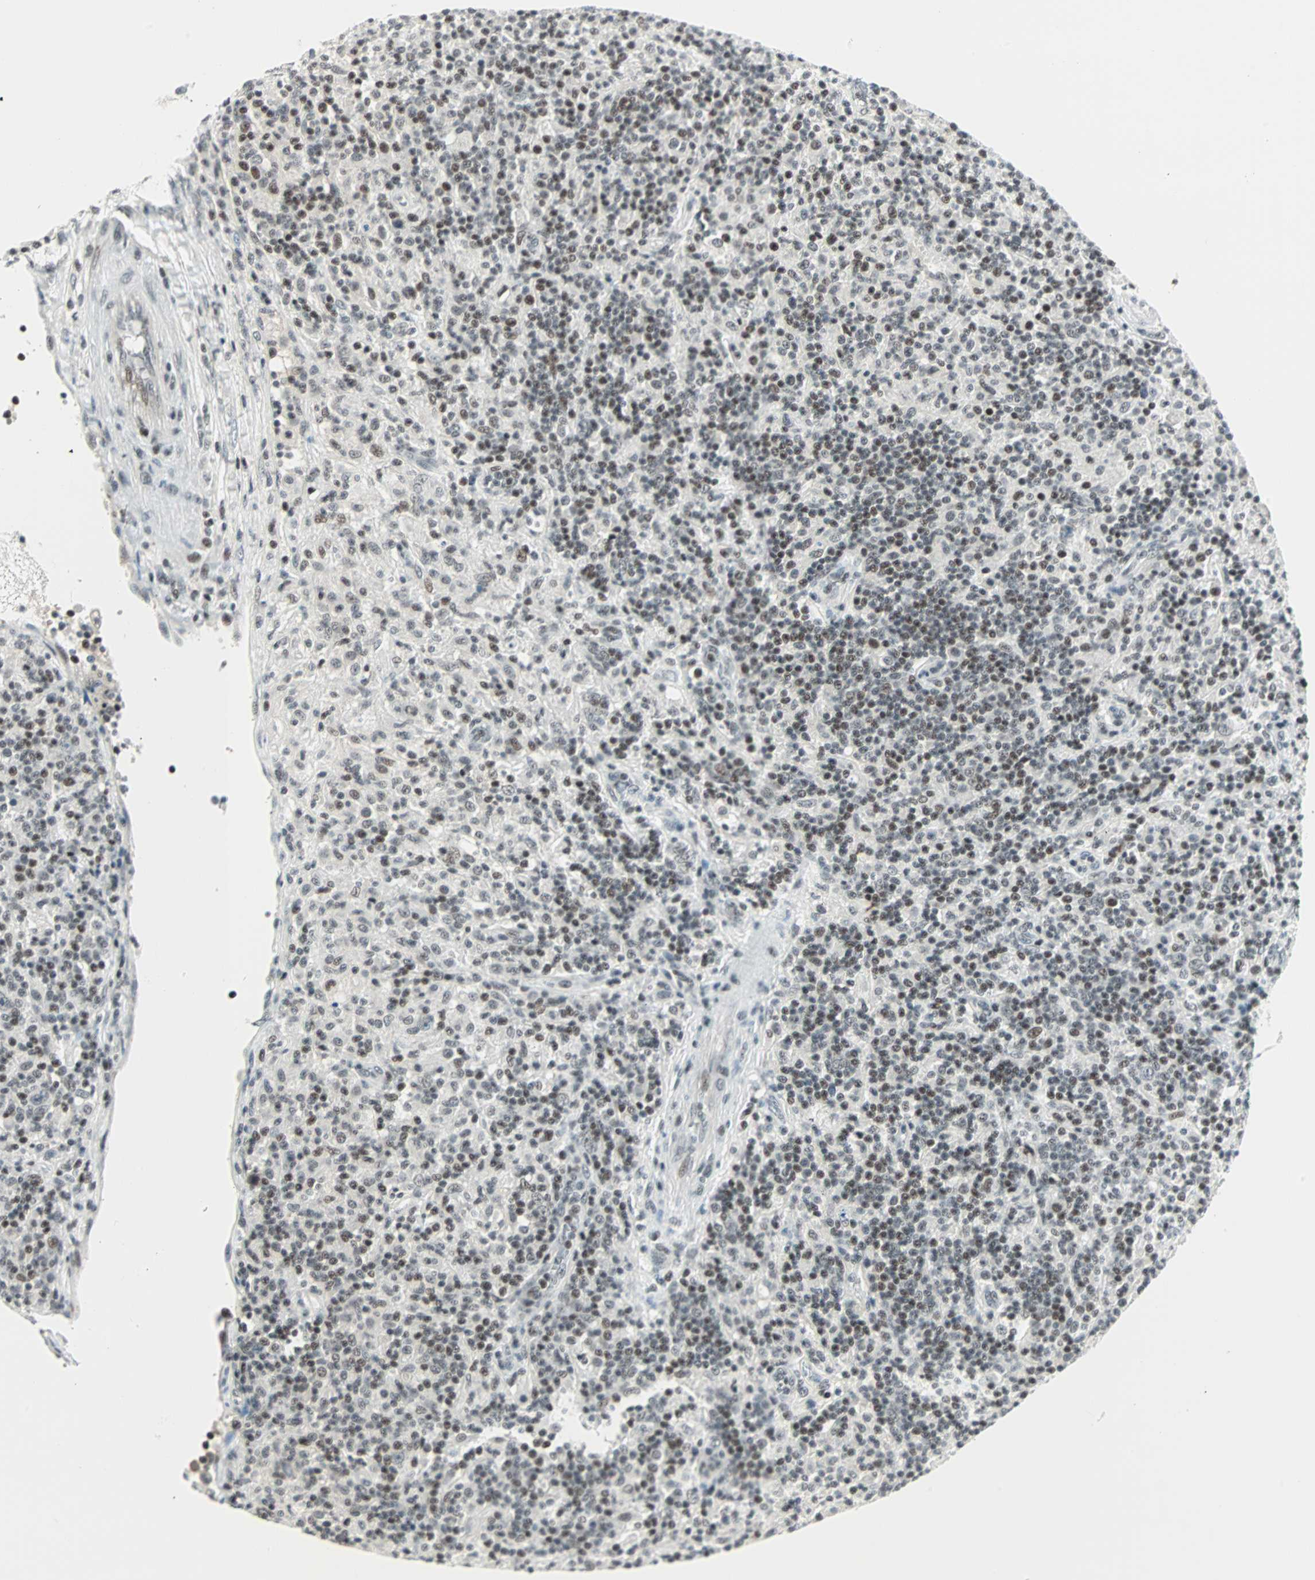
{"staining": {"intensity": "weak", "quantity": ">75%", "location": "nuclear"}, "tissue": "lymphoma", "cell_type": "Tumor cells", "image_type": "cancer", "snomed": [{"axis": "morphology", "description": "Hodgkin's disease, NOS"}, {"axis": "topography", "description": "Lymph node"}], "caption": "A brown stain labels weak nuclear positivity of a protein in human lymphoma tumor cells.", "gene": "SIN3A", "patient": {"sex": "male", "age": 70}}